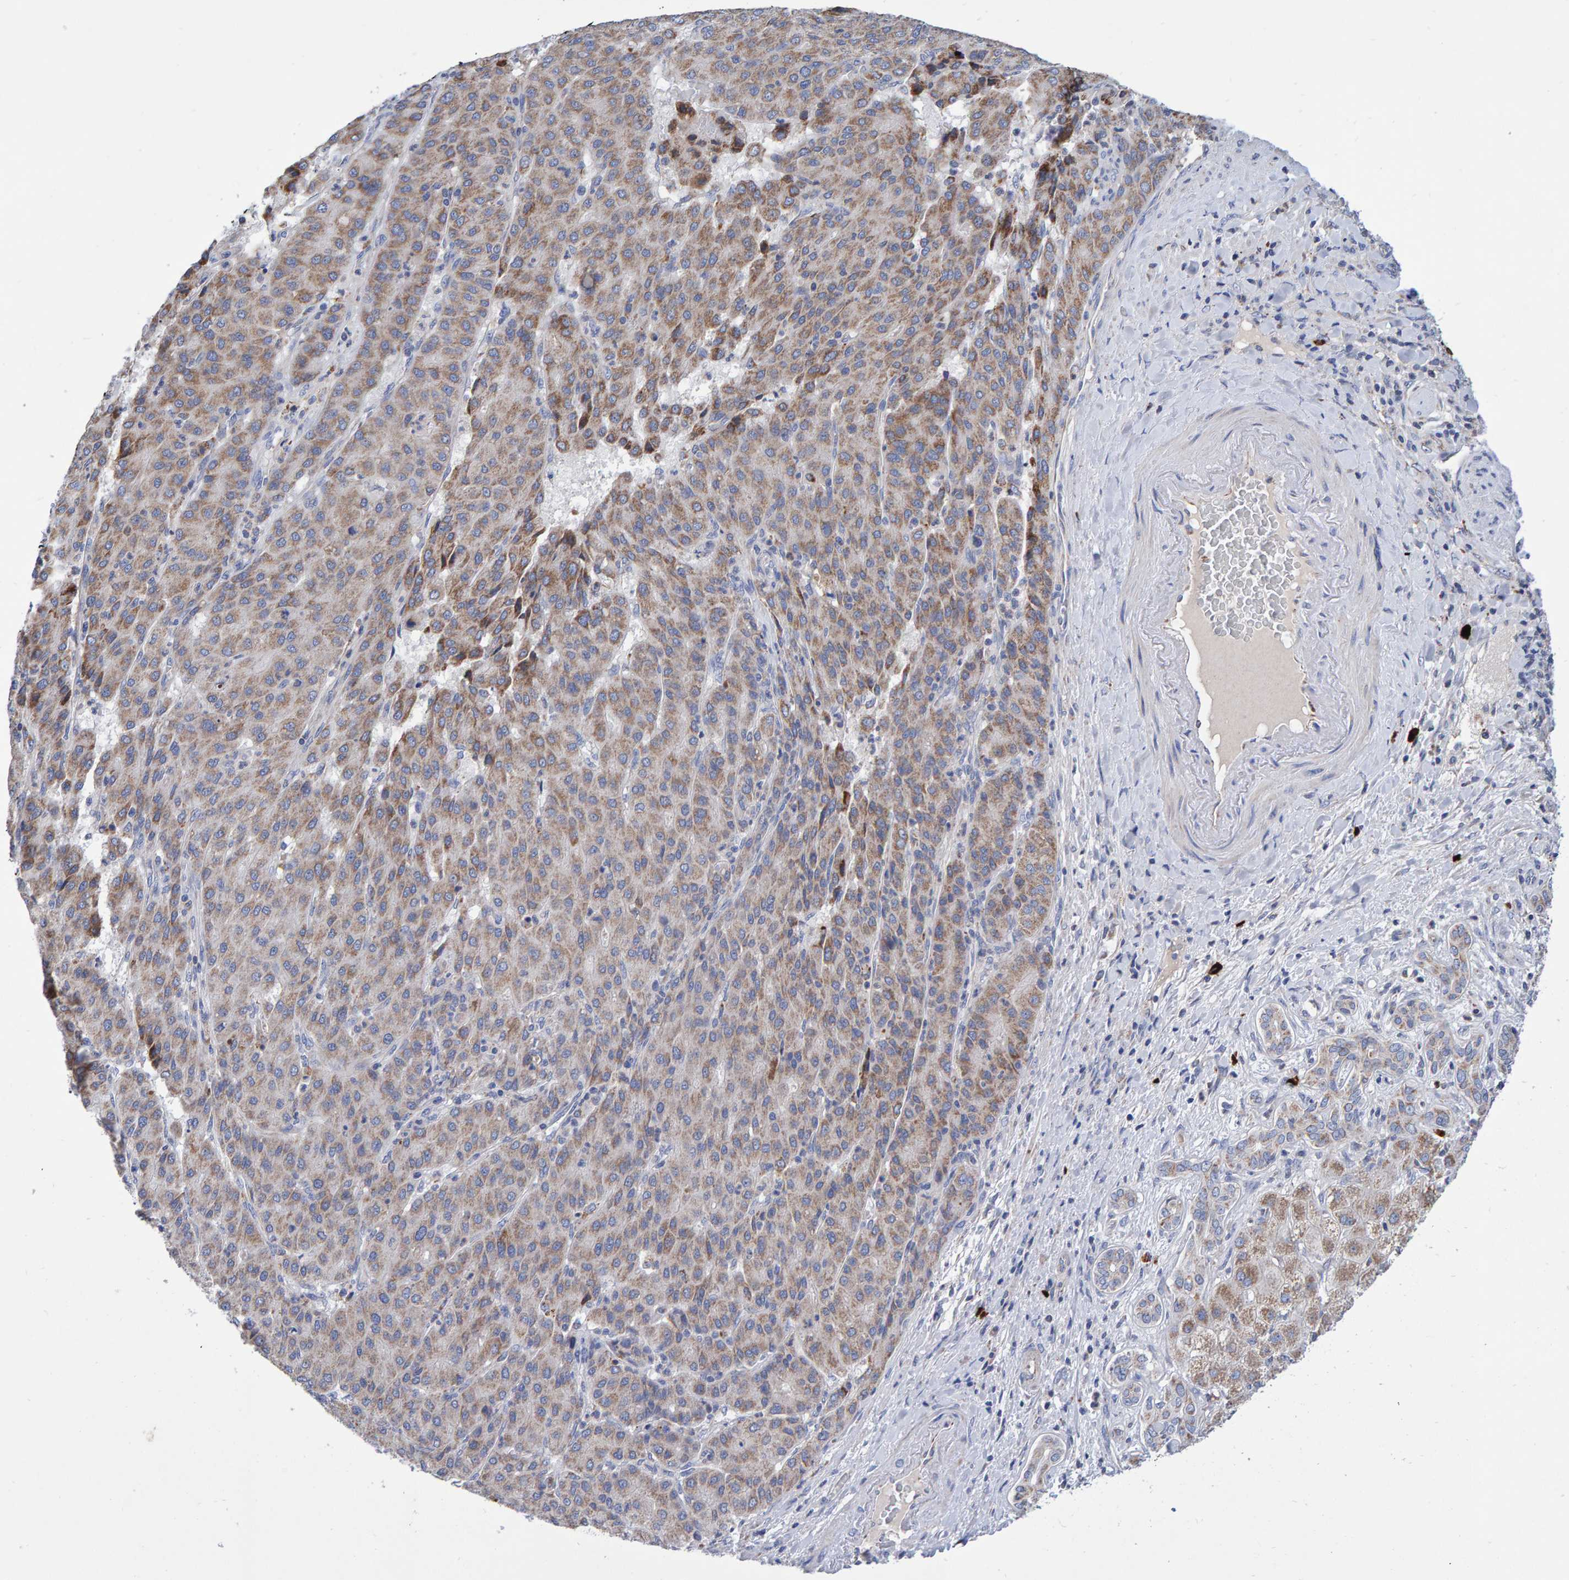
{"staining": {"intensity": "moderate", "quantity": "25%-75%", "location": "cytoplasmic/membranous"}, "tissue": "liver cancer", "cell_type": "Tumor cells", "image_type": "cancer", "snomed": [{"axis": "morphology", "description": "Carcinoma, Hepatocellular, NOS"}, {"axis": "topography", "description": "Liver"}], "caption": "Protein expression analysis of human liver cancer (hepatocellular carcinoma) reveals moderate cytoplasmic/membranous positivity in approximately 25%-75% of tumor cells. (Brightfield microscopy of DAB IHC at high magnification).", "gene": "EFR3A", "patient": {"sex": "male", "age": 65}}